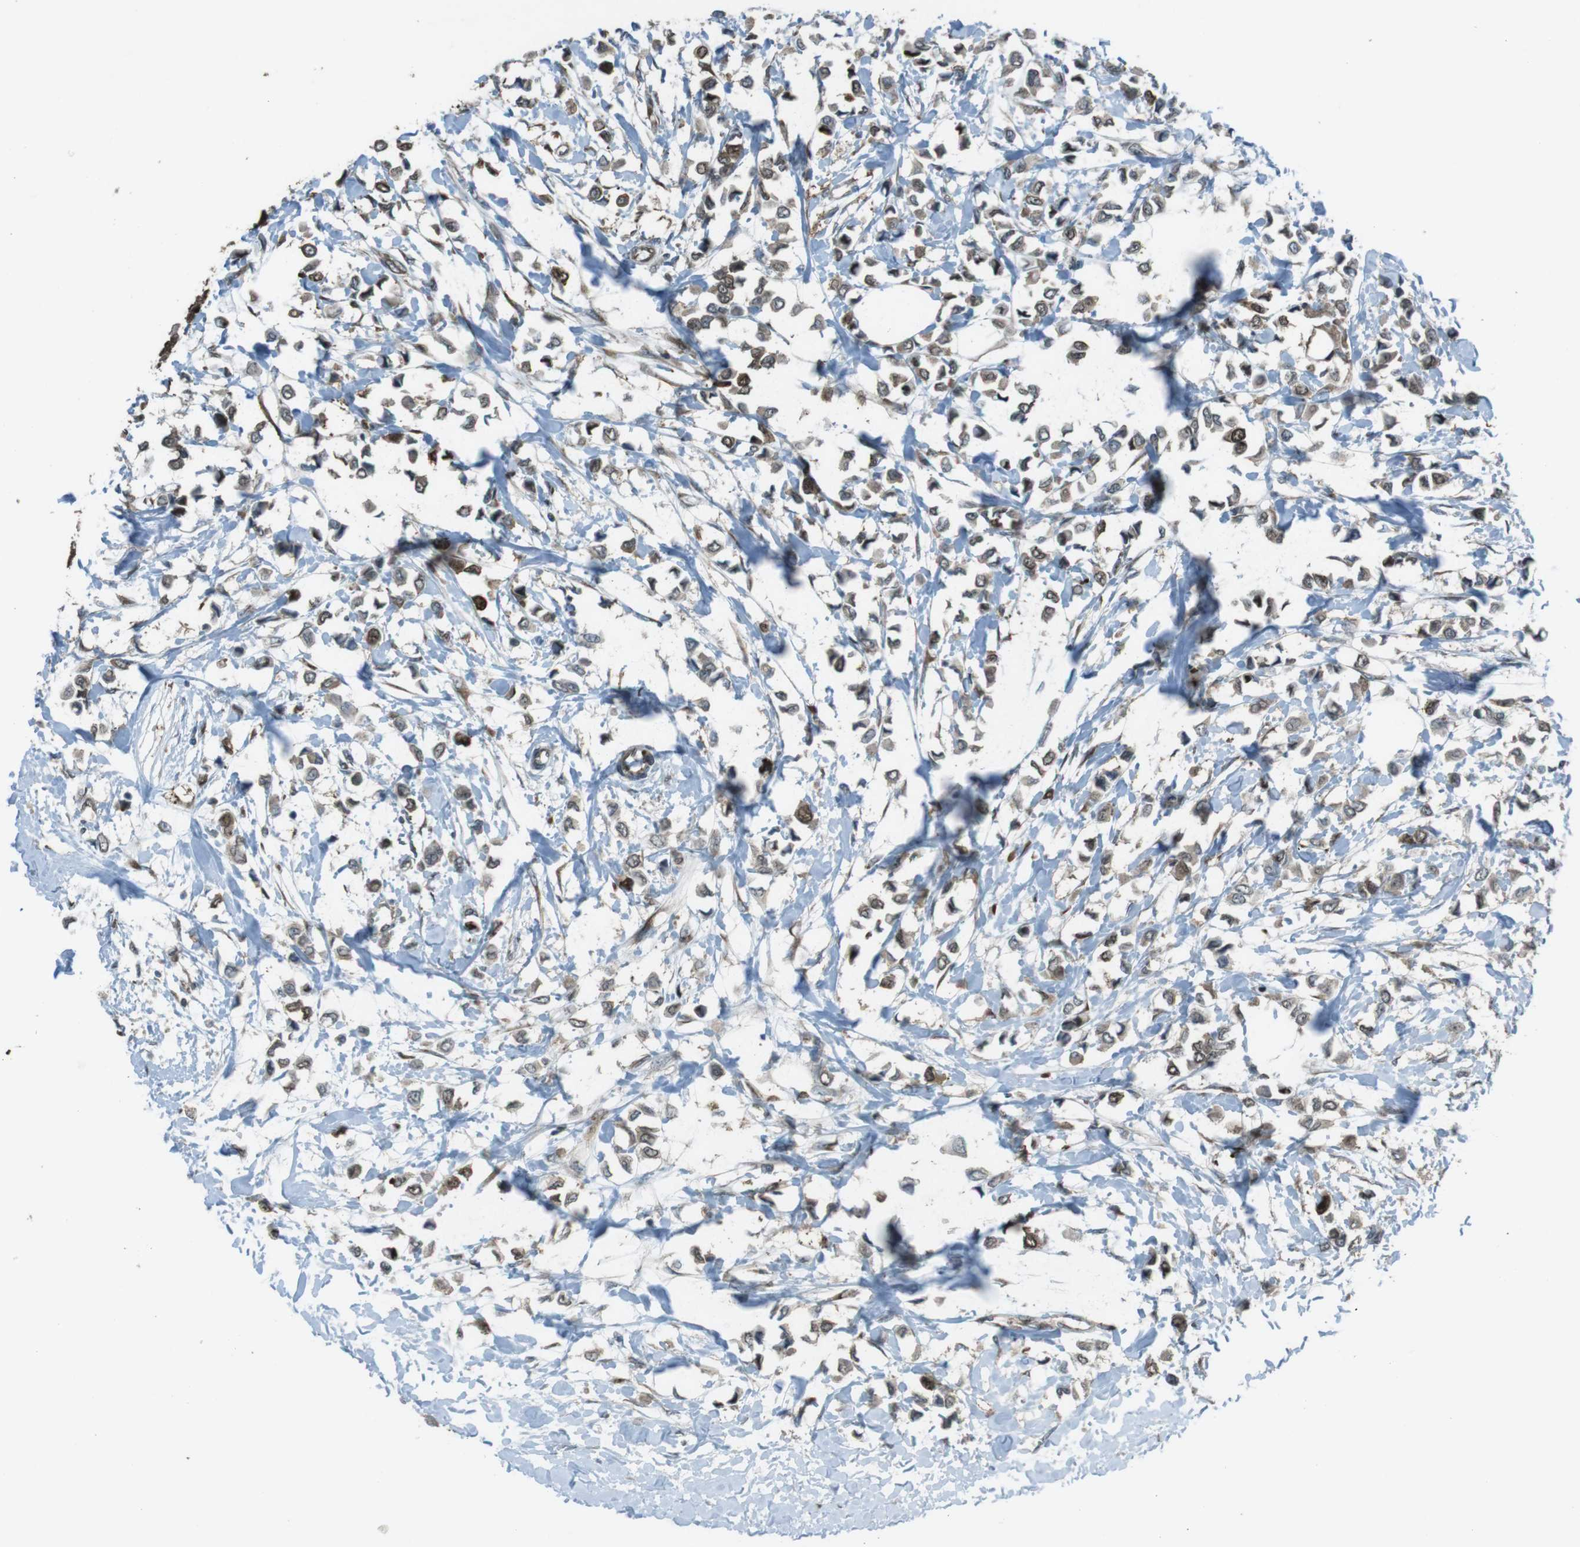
{"staining": {"intensity": "moderate", "quantity": ">75%", "location": "cytoplasmic/membranous"}, "tissue": "breast cancer", "cell_type": "Tumor cells", "image_type": "cancer", "snomed": [{"axis": "morphology", "description": "Lobular carcinoma"}, {"axis": "topography", "description": "Breast"}], "caption": "Breast cancer (lobular carcinoma) stained for a protein (brown) reveals moderate cytoplasmic/membranous positive positivity in approximately >75% of tumor cells.", "gene": "ZNF330", "patient": {"sex": "female", "age": 51}}